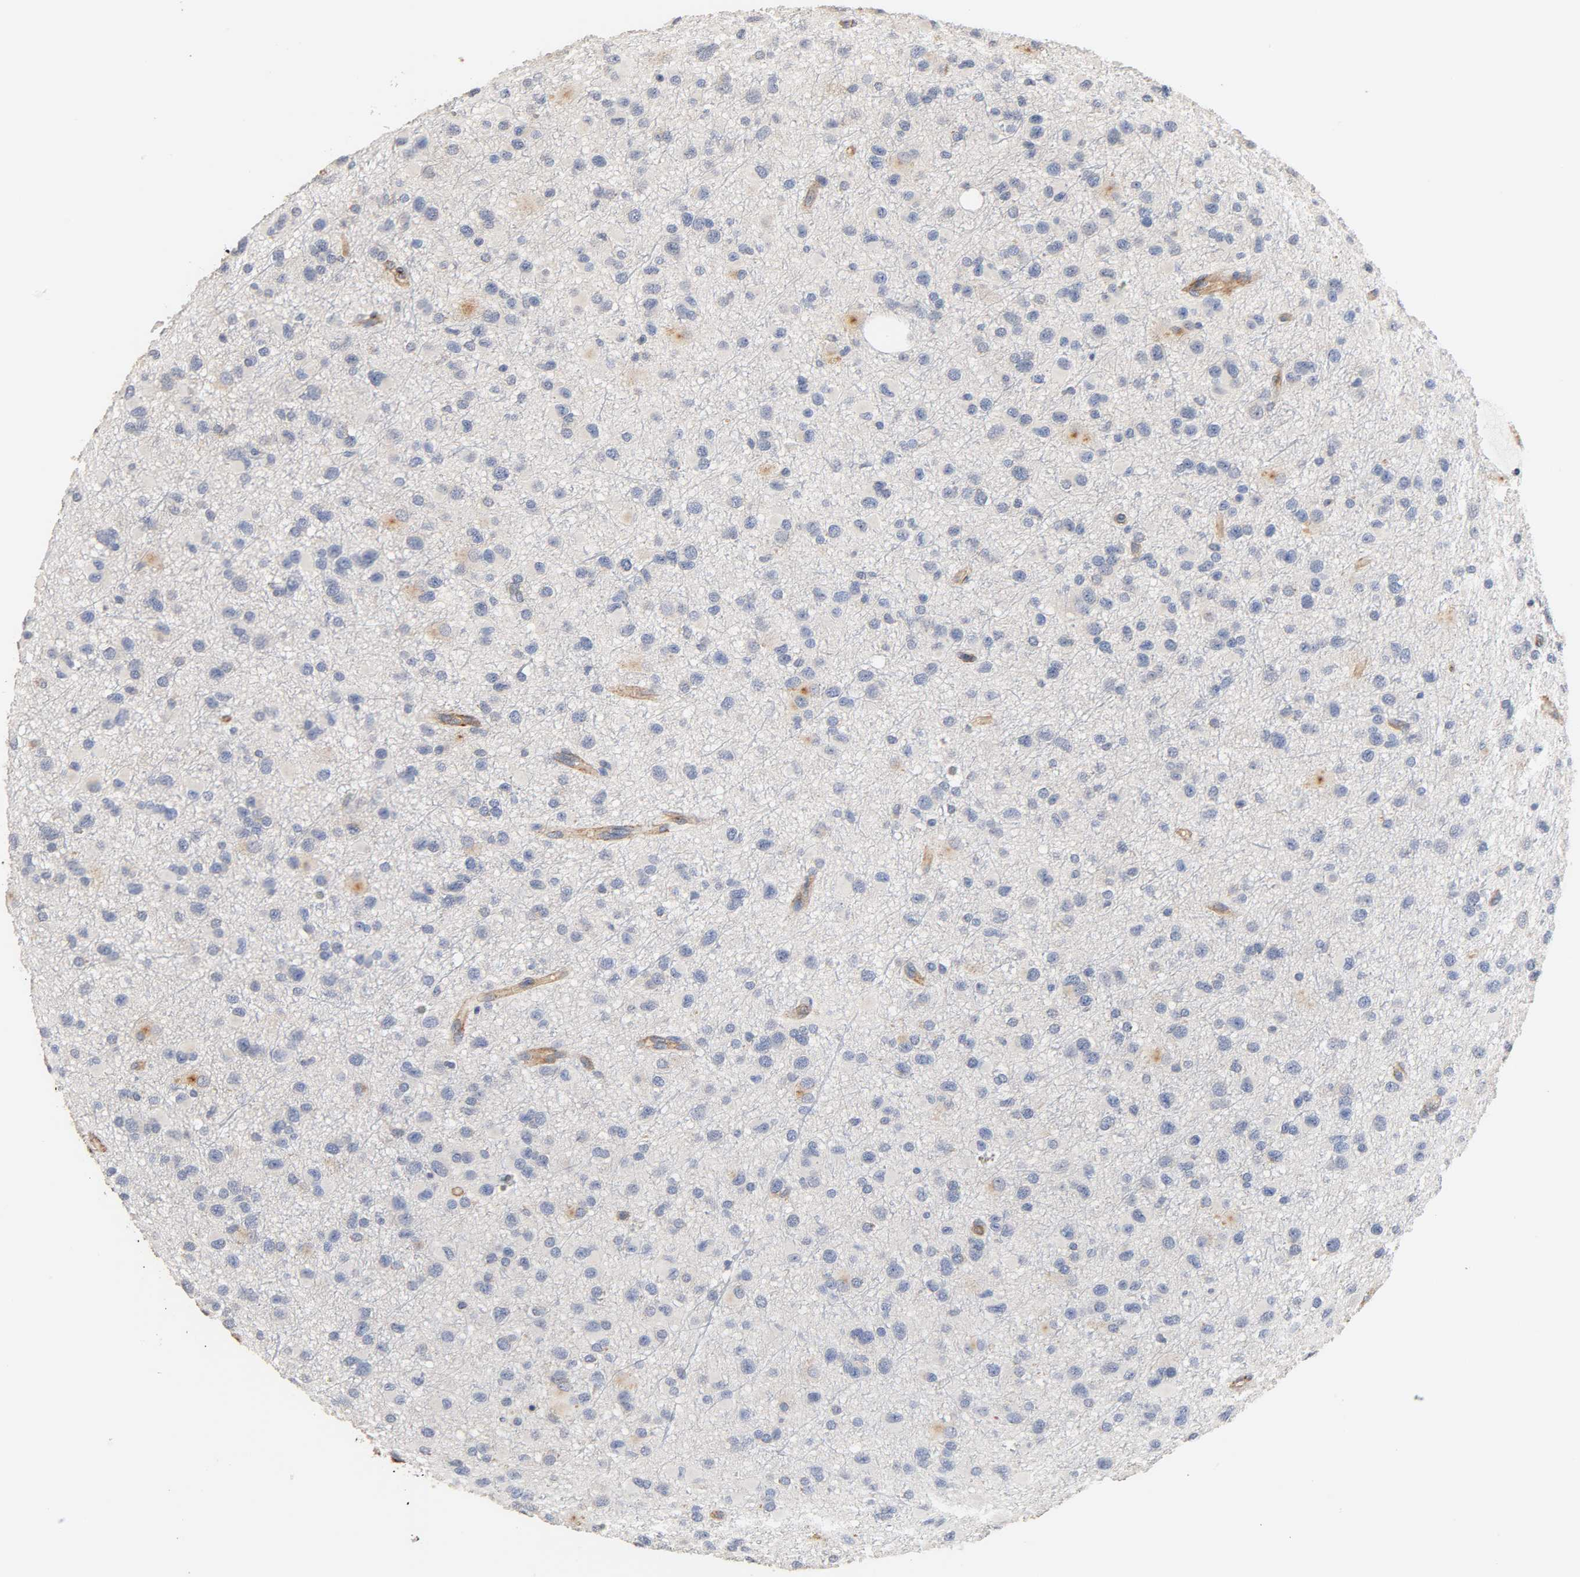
{"staining": {"intensity": "weak", "quantity": "<25%", "location": "cytoplasmic/membranous"}, "tissue": "glioma", "cell_type": "Tumor cells", "image_type": "cancer", "snomed": [{"axis": "morphology", "description": "Glioma, malignant, Low grade"}, {"axis": "topography", "description": "Brain"}], "caption": "Protein analysis of malignant low-grade glioma demonstrates no significant positivity in tumor cells.", "gene": "IFITM3", "patient": {"sex": "male", "age": 42}}